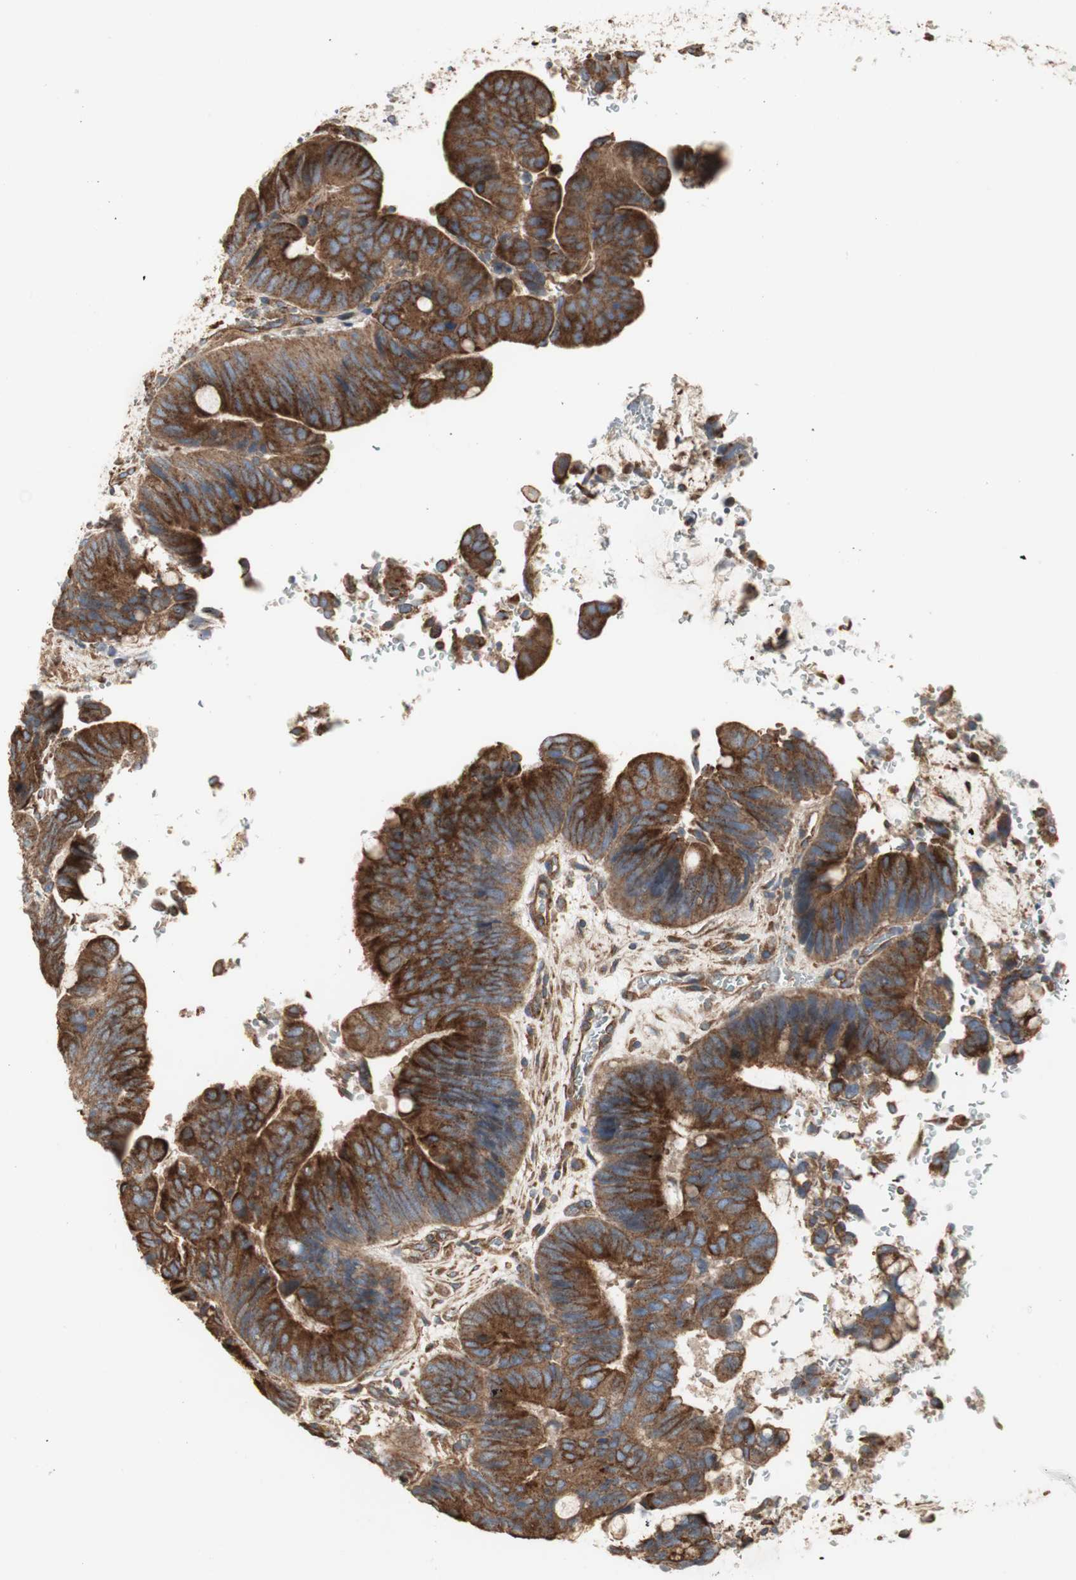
{"staining": {"intensity": "strong", "quantity": ">75%", "location": "cytoplasmic/membranous"}, "tissue": "colorectal cancer", "cell_type": "Tumor cells", "image_type": "cancer", "snomed": [{"axis": "morphology", "description": "Normal tissue, NOS"}, {"axis": "morphology", "description": "Adenocarcinoma, NOS"}, {"axis": "topography", "description": "Rectum"}, {"axis": "topography", "description": "Peripheral nerve tissue"}], "caption": "Immunohistochemical staining of adenocarcinoma (colorectal) shows strong cytoplasmic/membranous protein staining in about >75% of tumor cells. Nuclei are stained in blue.", "gene": "H6PD", "patient": {"sex": "male", "age": 92}}